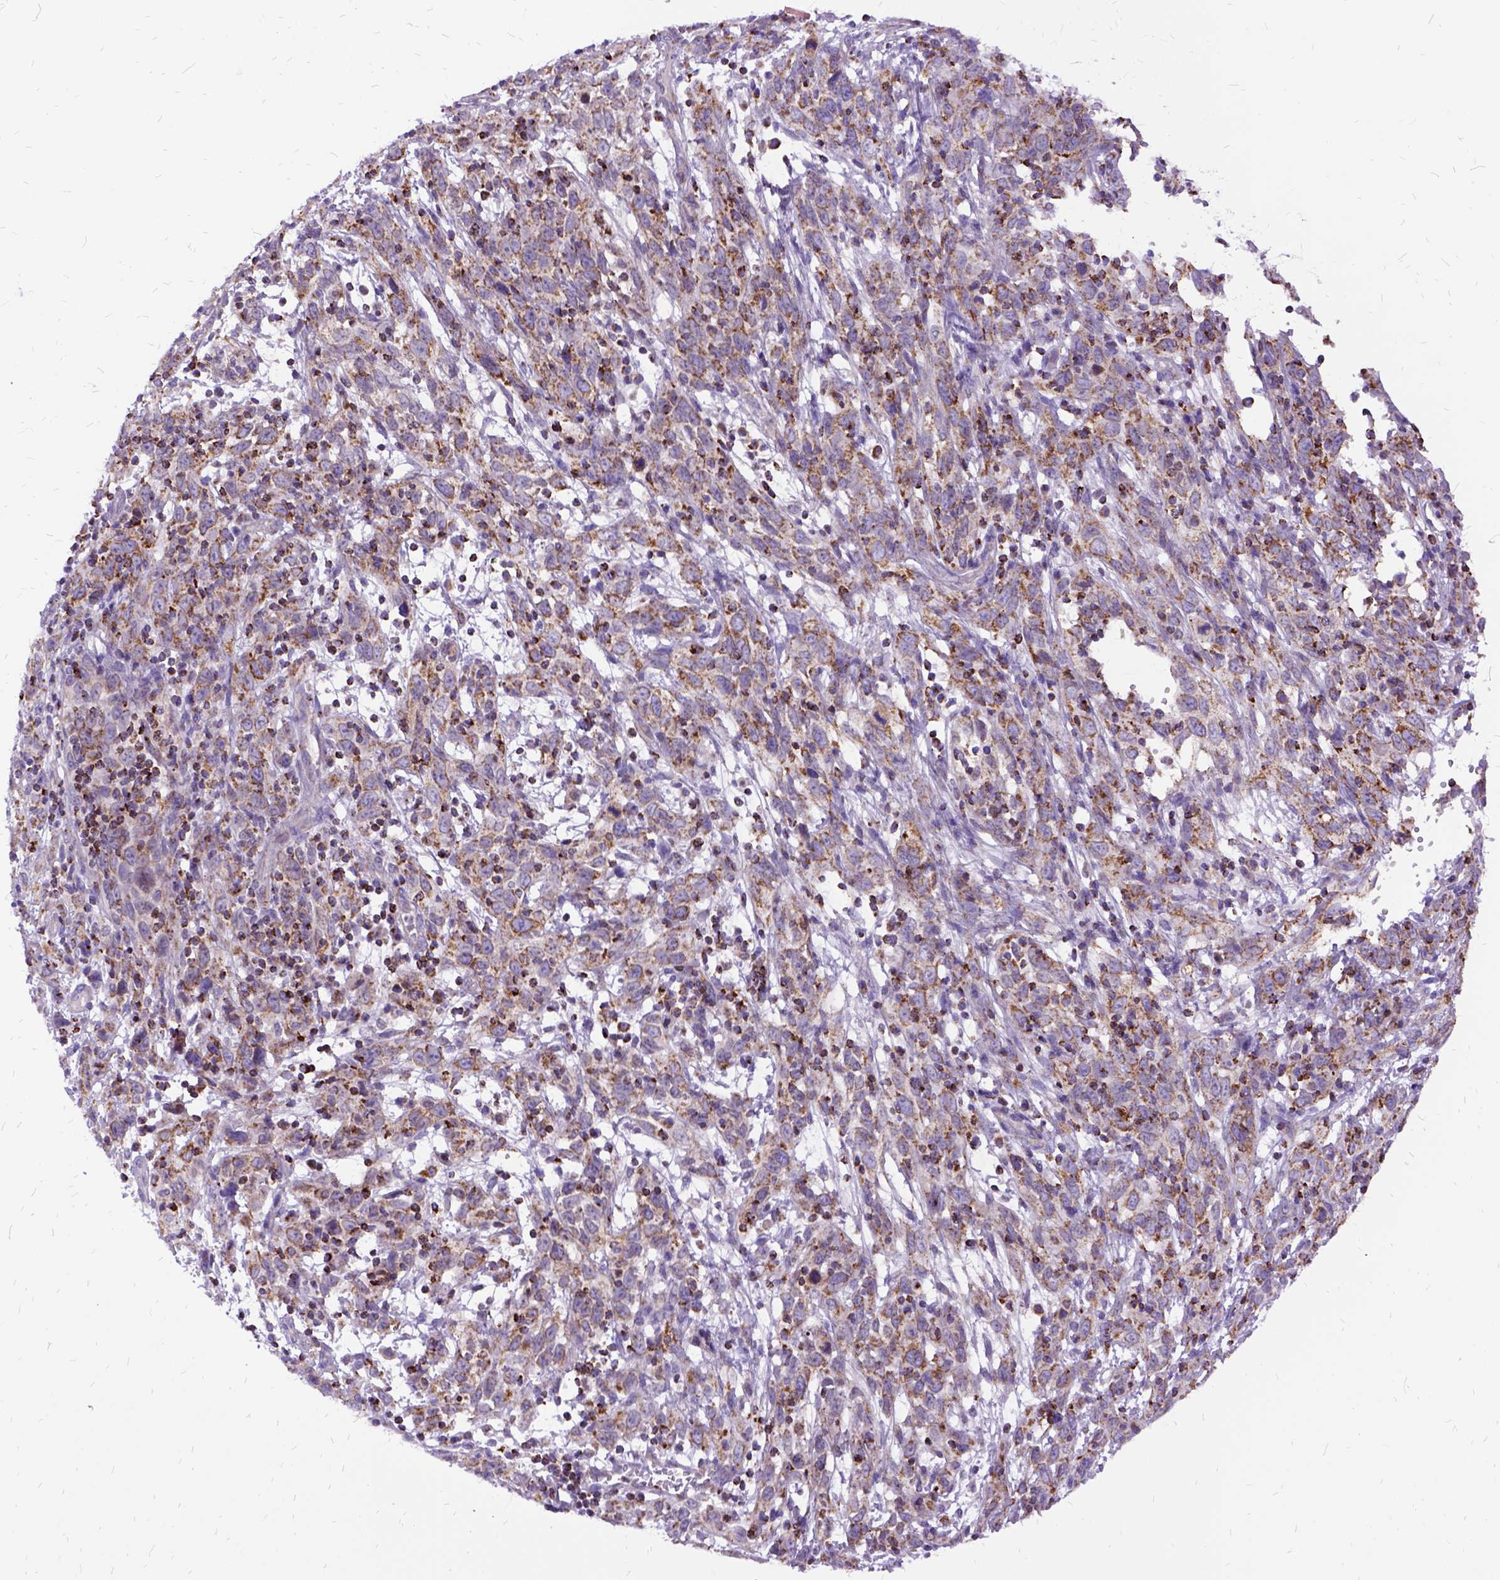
{"staining": {"intensity": "moderate", "quantity": ">75%", "location": "cytoplasmic/membranous"}, "tissue": "cervical cancer", "cell_type": "Tumor cells", "image_type": "cancer", "snomed": [{"axis": "morphology", "description": "Adenocarcinoma, NOS"}, {"axis": "topography", "description": "Cervix"}], "caption": "DAB immunohistochemical staining of human cervical cancer shows moderate cytoplasmic/membranous protein expression in about >75% of tumor cells.", "gene": "OXCT1", "patient": {"sex": "female", "age": 40}}